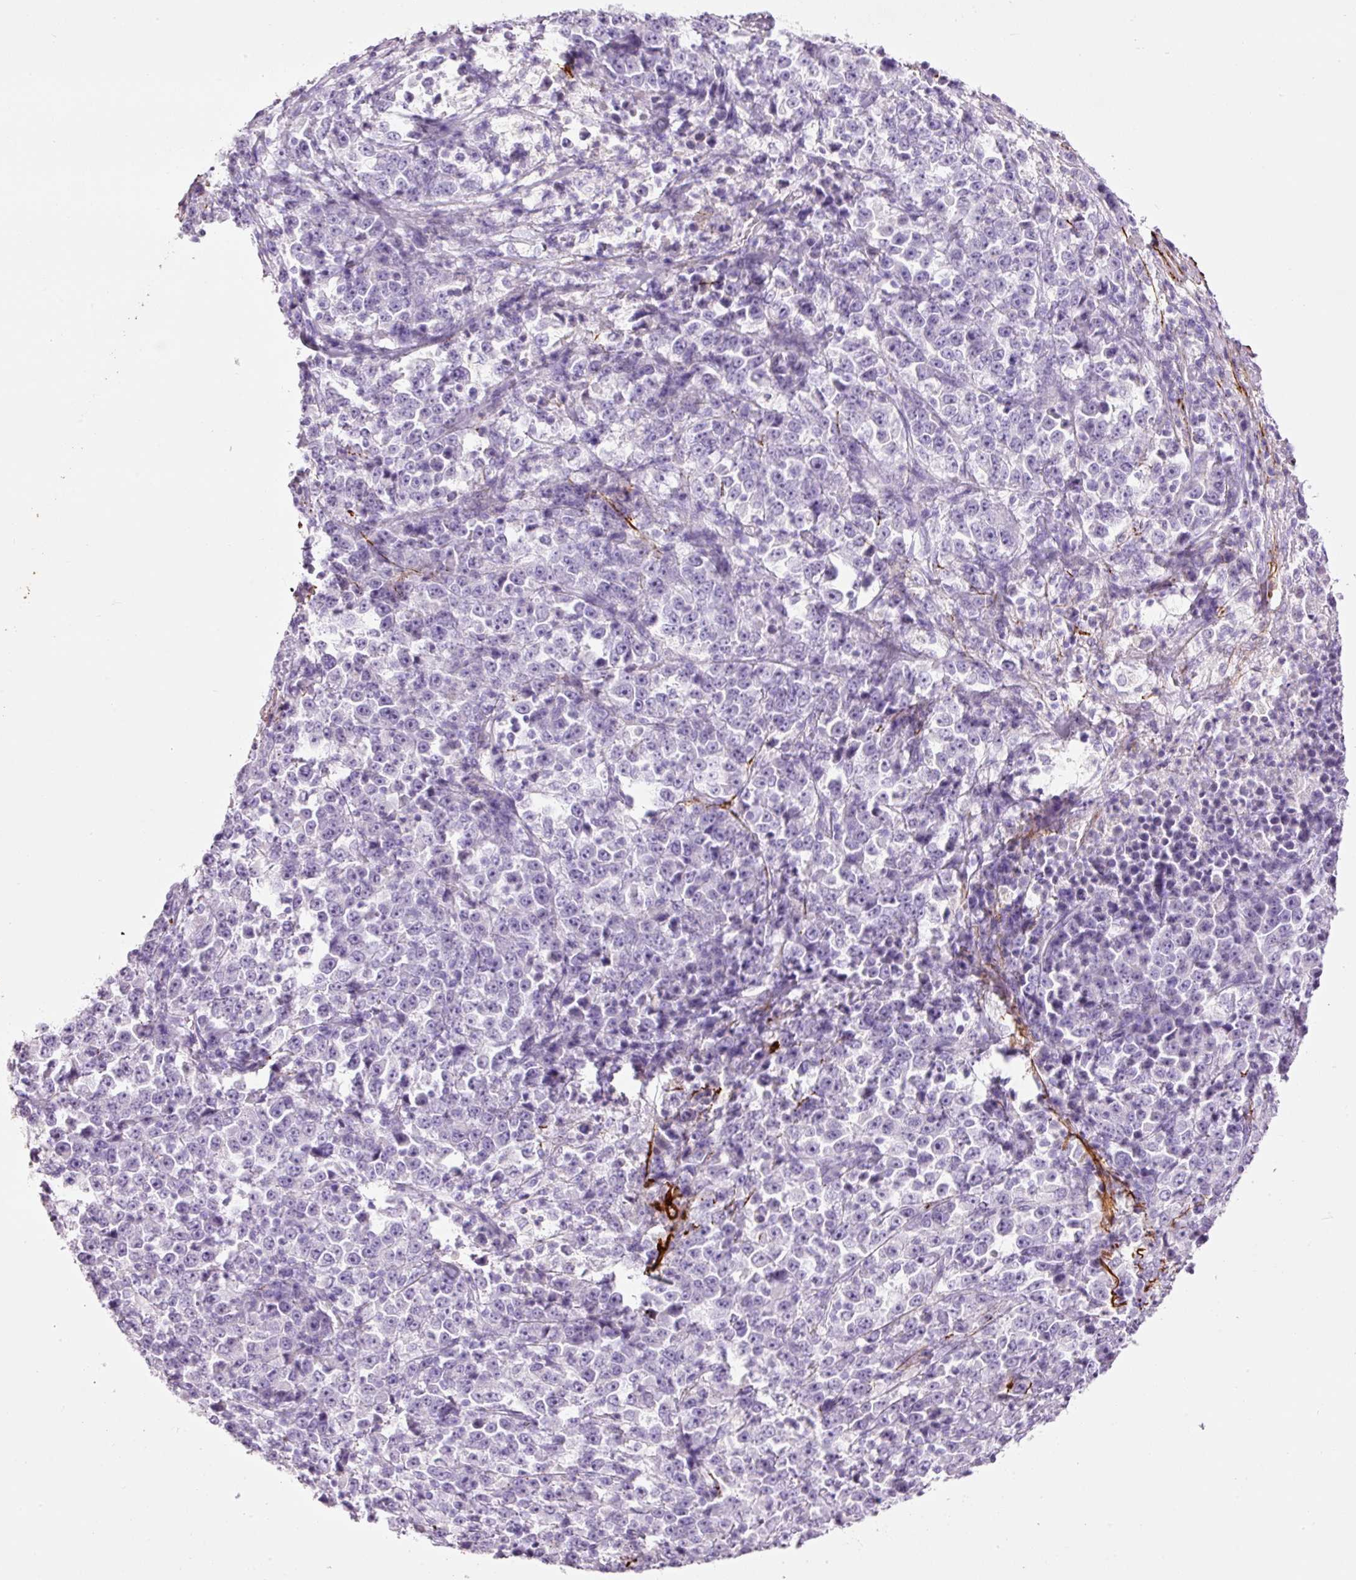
{"staining": {"intensity": "negative", "quantity": "none", "location": "none"}, "tissue": "stomach cancer", "cell_type": "Tumor cells", "image_type": "cancer", "snomed": [{"axis": "morphology", "description": "Normal tissue, NOS"}, {"axis": "morphology", "description": "Adenocarcinoma, NOS"}, {"axis": "topography", "description": "Stomach, upper"}, {"axis": "topography", "description": "Stomach"}], "caption": "DAB immunohistochemical staining of human stomach cancer reveals no significant expression in tumor cells. (DAB (3,3'-diaminobenzidine) immunohistochemistry, high magnification).", "gene": "MFAP4", "patient": {"sex": "male", "age": 59}}